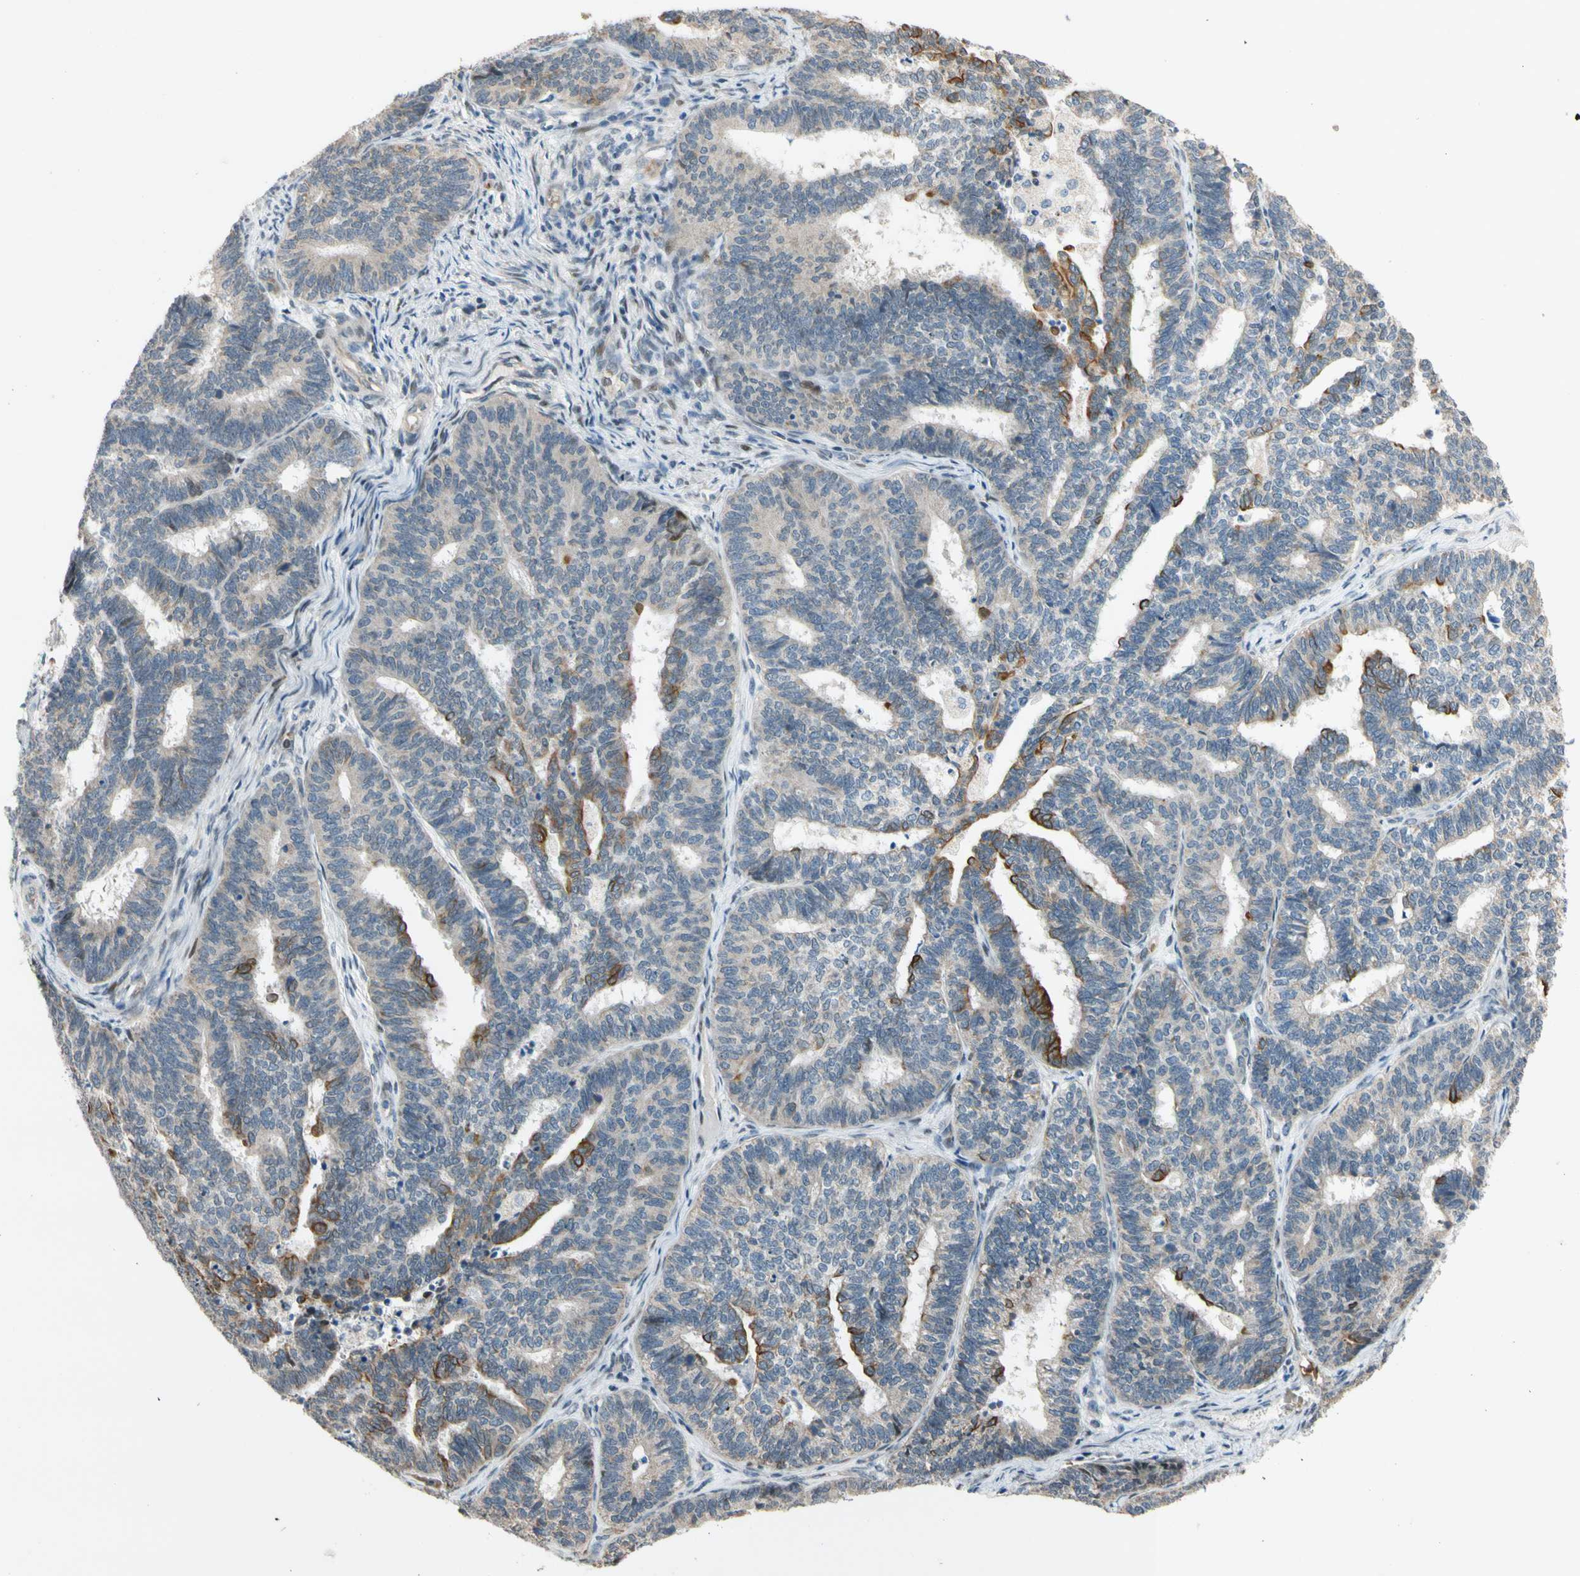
{"staining": {"intensity": "moderate", "quantity": "<25%", "location": "cytoplasmic/membranous"}, "tissue": "endometrial cancer", "cell_type": "Tumor cells", "image_type": "cancer", "snomed": [{"axis": "morphology", "description": "Adenocarcinoma, NOS"}, {"axis": "topography", "description": "Endometrium"}], "caption": "IHC of human endometrial cancer (adenocarcinoma) exhibits low levels of moderate cytoplasmic/membranous expression in about <25% of tumor cells. The protein is stained brown, and the nuclei are stained in blue (DAB IHC with brightfield microscopy, high magnification).", "gene": "ZNF184", "patient": {"sex": "female", "age": 70}}